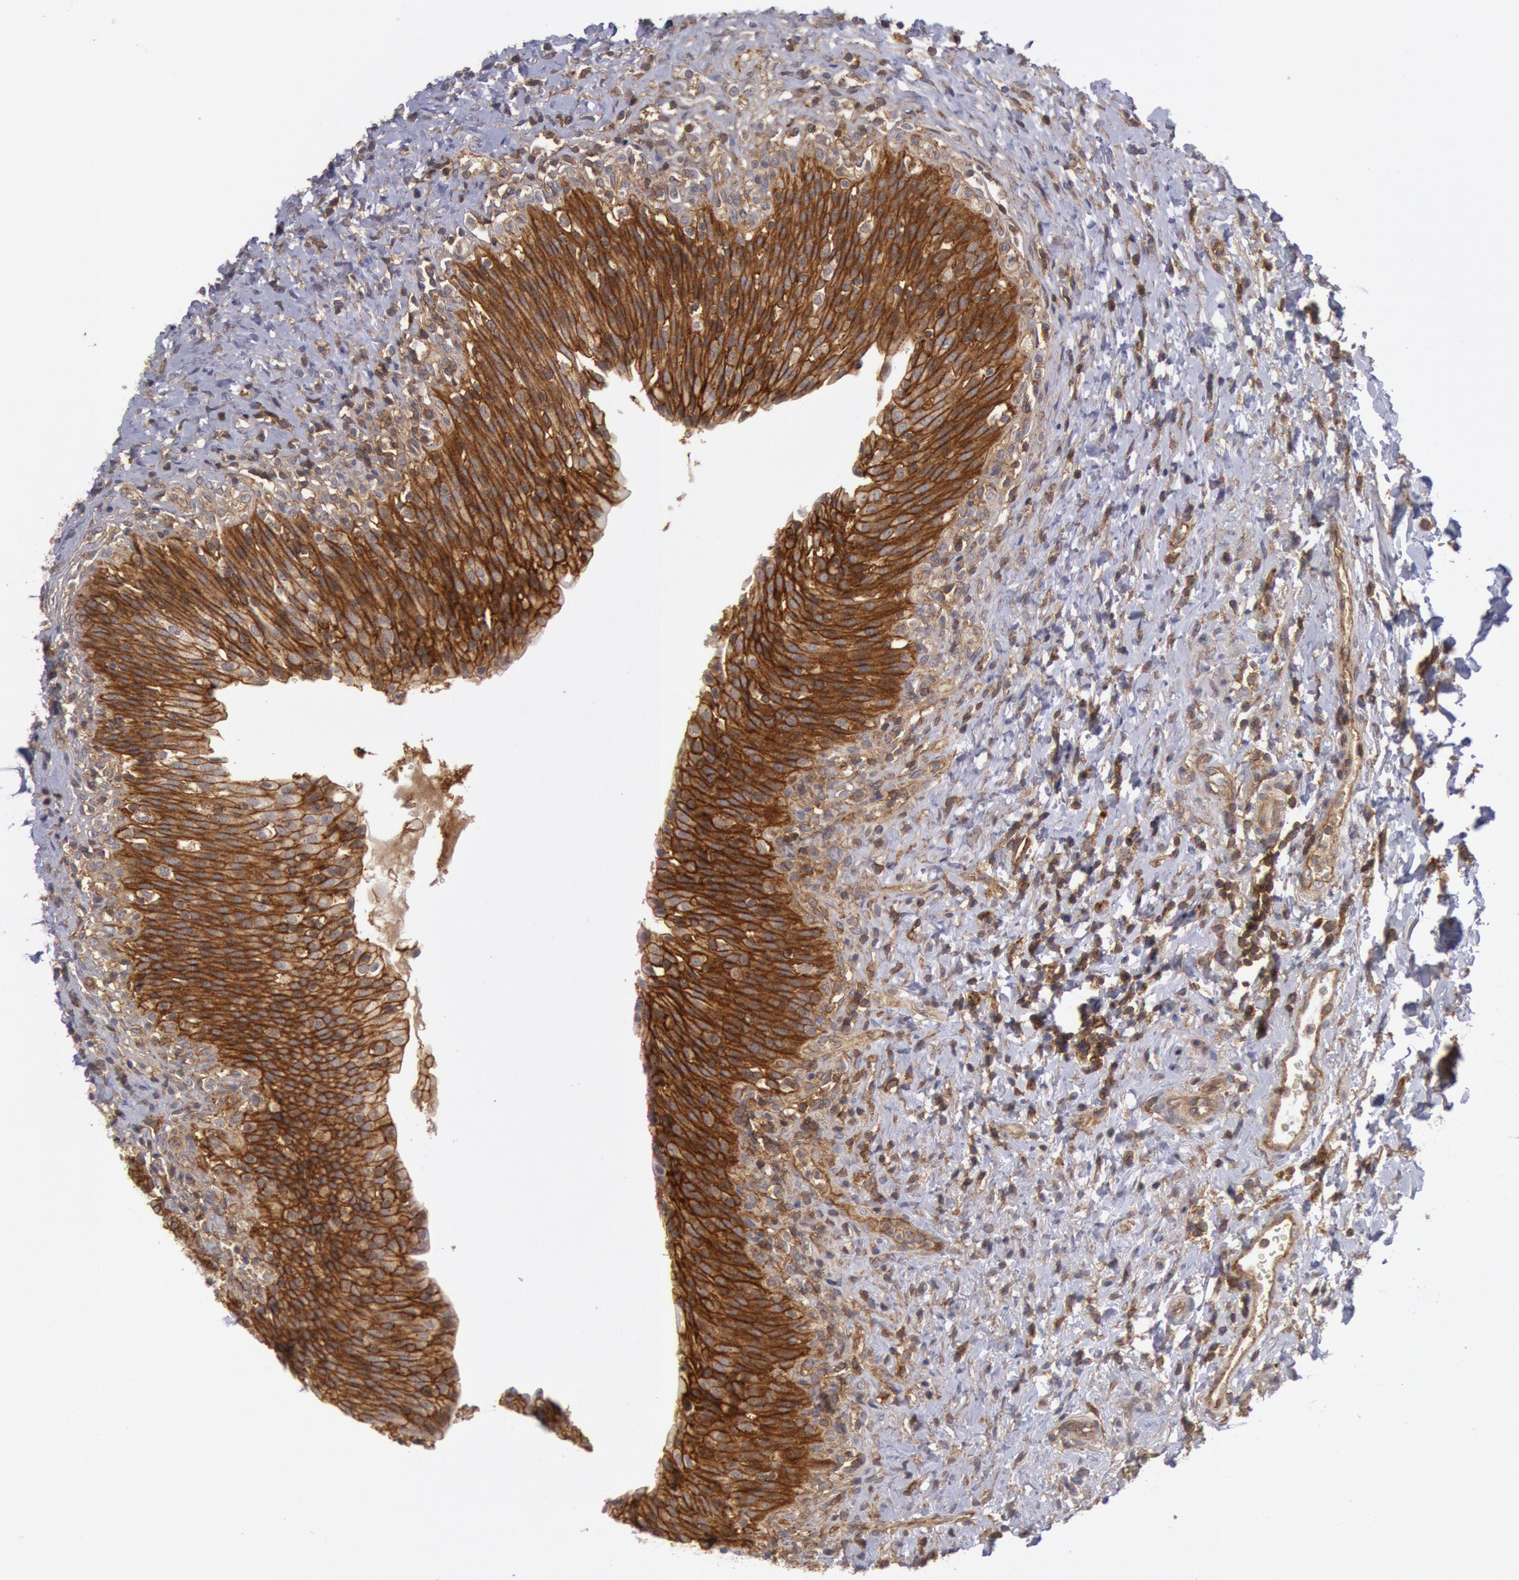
{"staining": {"intensity": "strong", "quantity": ">75%", "location": "cytoplasmic/membranous"}, "tissue": "urinary bladder", "cell_type": "Urothelial cells", "image_type": "normal", "snomed": [{"axis": "morphology", "description": "Normal tissue, NOS"}, {"axis": "topography", "description": "Urinary bladder"}], "caption": "IHC staining of unremarkable urinary bladder, which demonstrates high levels of strong cytoplasmic/membranous positivity in about >75% of urothelial cells indicating strong cytoplasmic/membranous protein staining. The staining was performed using DAB (3,3'-diaminobenzidine) (brown) for protein detection and nuclei were counterstained in hematoxylin (blue).", "gene": "STX4", "patient": {"sex": "male", "age": 51}}